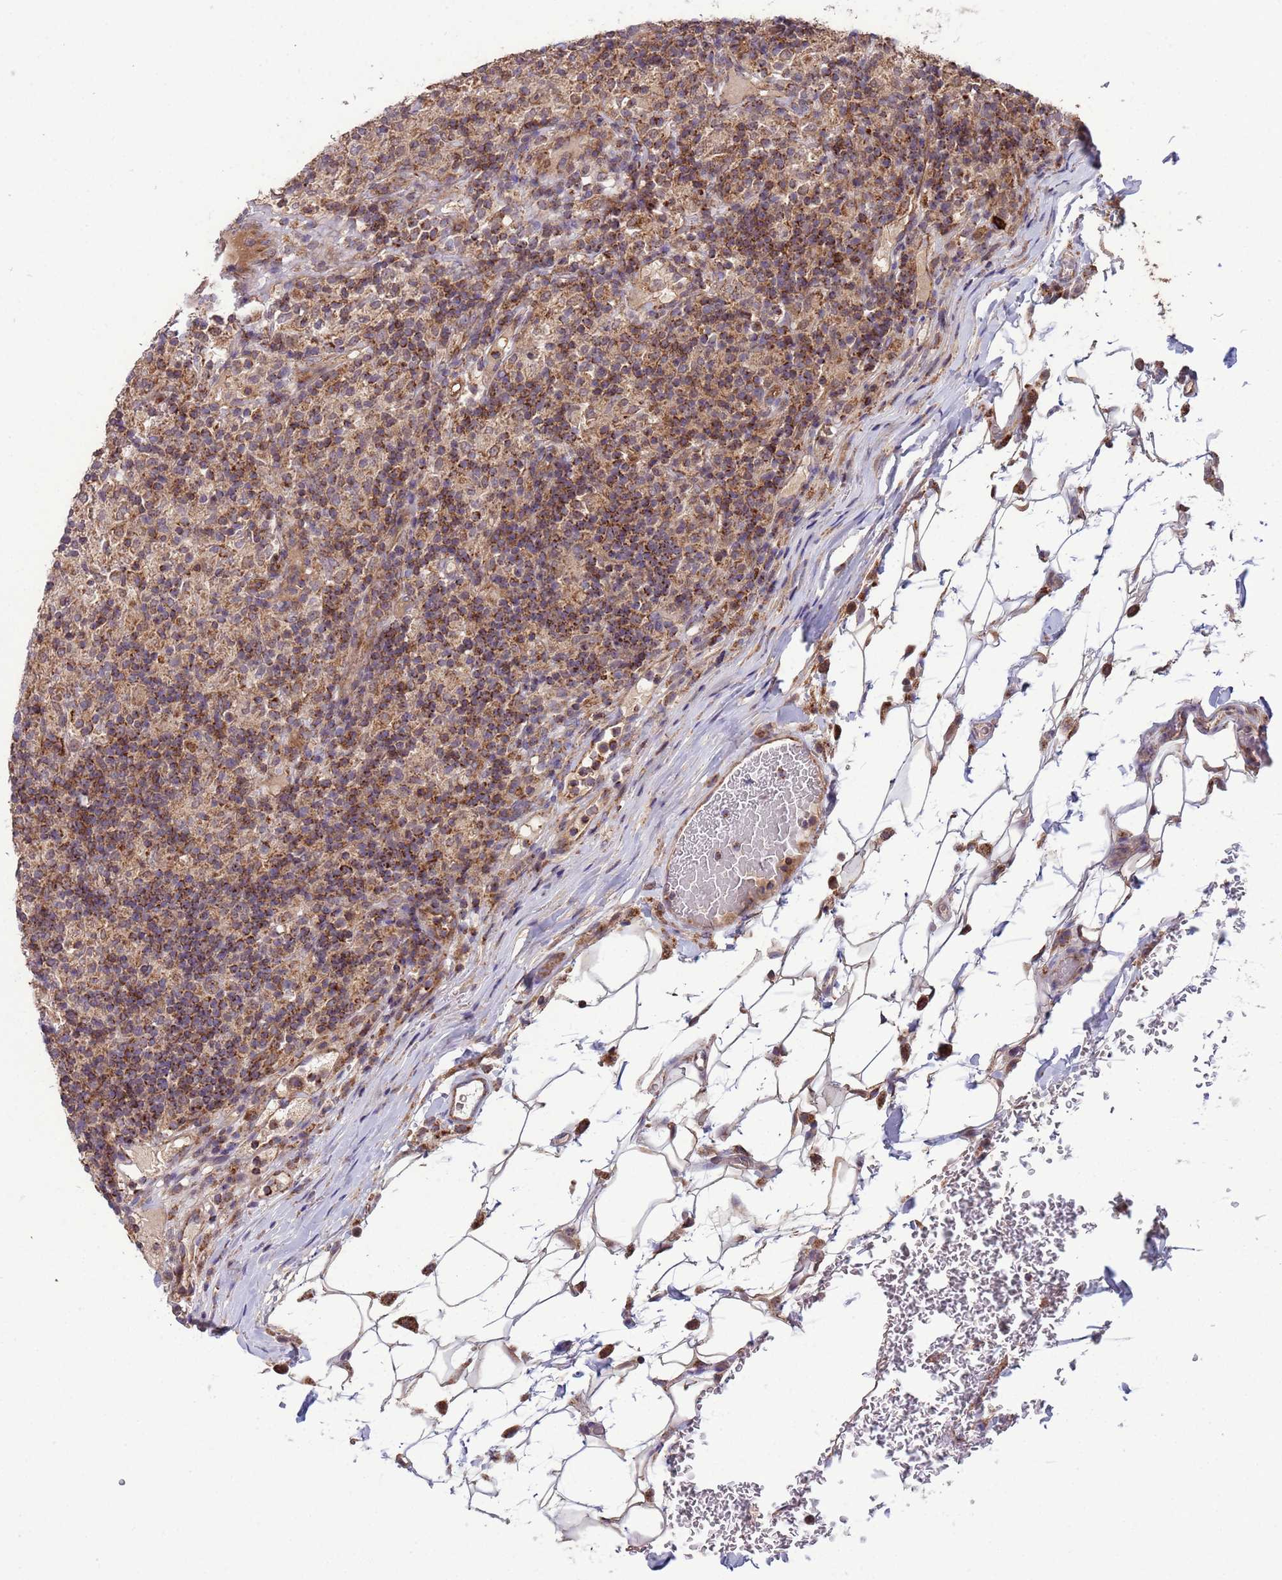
{"staining": {"intensity": "moderate", "quantity": "<25%", "location": "cytoplasmic/membranous"}, "tissue": "lymphoma", "cell_type": "Tumor cells", "image_type": "cancer", "snomed": [{"axis": "morphology", "description": "Hodgkin's disease, NOS"}, {"axis": "topography", "description": "Lymph node"}], "caption": "A photomicrograph of human lymphoma stained for a protein demonstrates moderate cytoplasmic/membranous brown staining in tumor cells. The staining was performed using DAB, with brown indicating positive protein expression. Nuclei are stained blue with hematoxylin.", "gene": "ACAD8", "patient": {"sex": "male", "age": 70}}